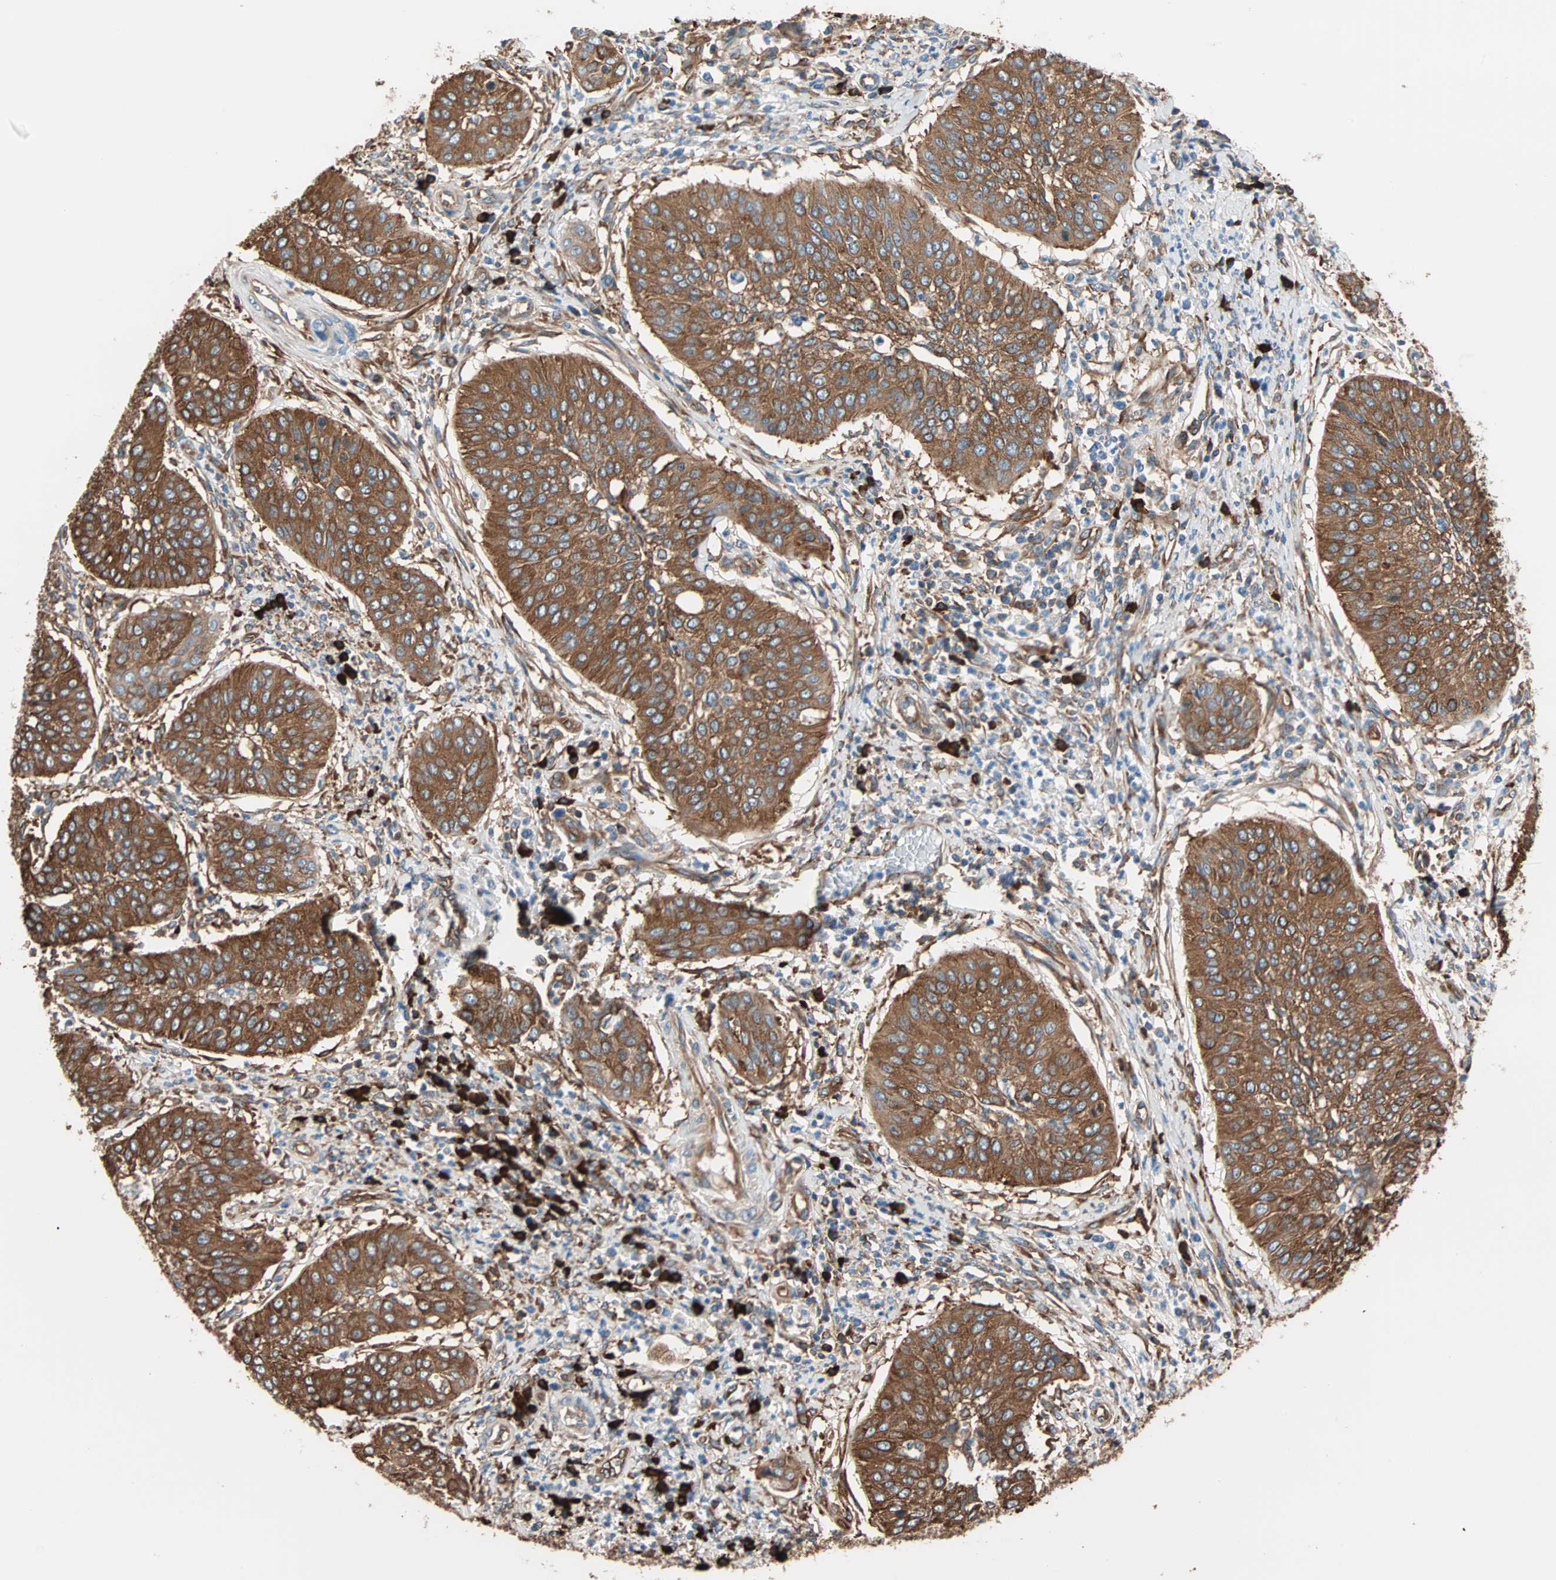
{"staining": {"intensity": "strong", "quantity": ">75%", "location": "cytoplasmic/membranous"}, "tissue": "cervical cancer", "cell_type": "Tumor cells", "image_type": "cancer", "snomed": [{"axis": "morphology", "description": "Normal tissue, NOS"}, {"axis": "morphology", "description": "Squamous cell carcinoma, NOS"}, {"axis": "topography", "description": "Cervix"}], "caption": "Protein staining of cervical cancer (squamous cell carcinoma) tissue shows strong cytoplasmic/membranous positivity in approximately >75% of tumor cells.", "gene": "EEF2", "patient": {"sex": "female", "age": 39}}